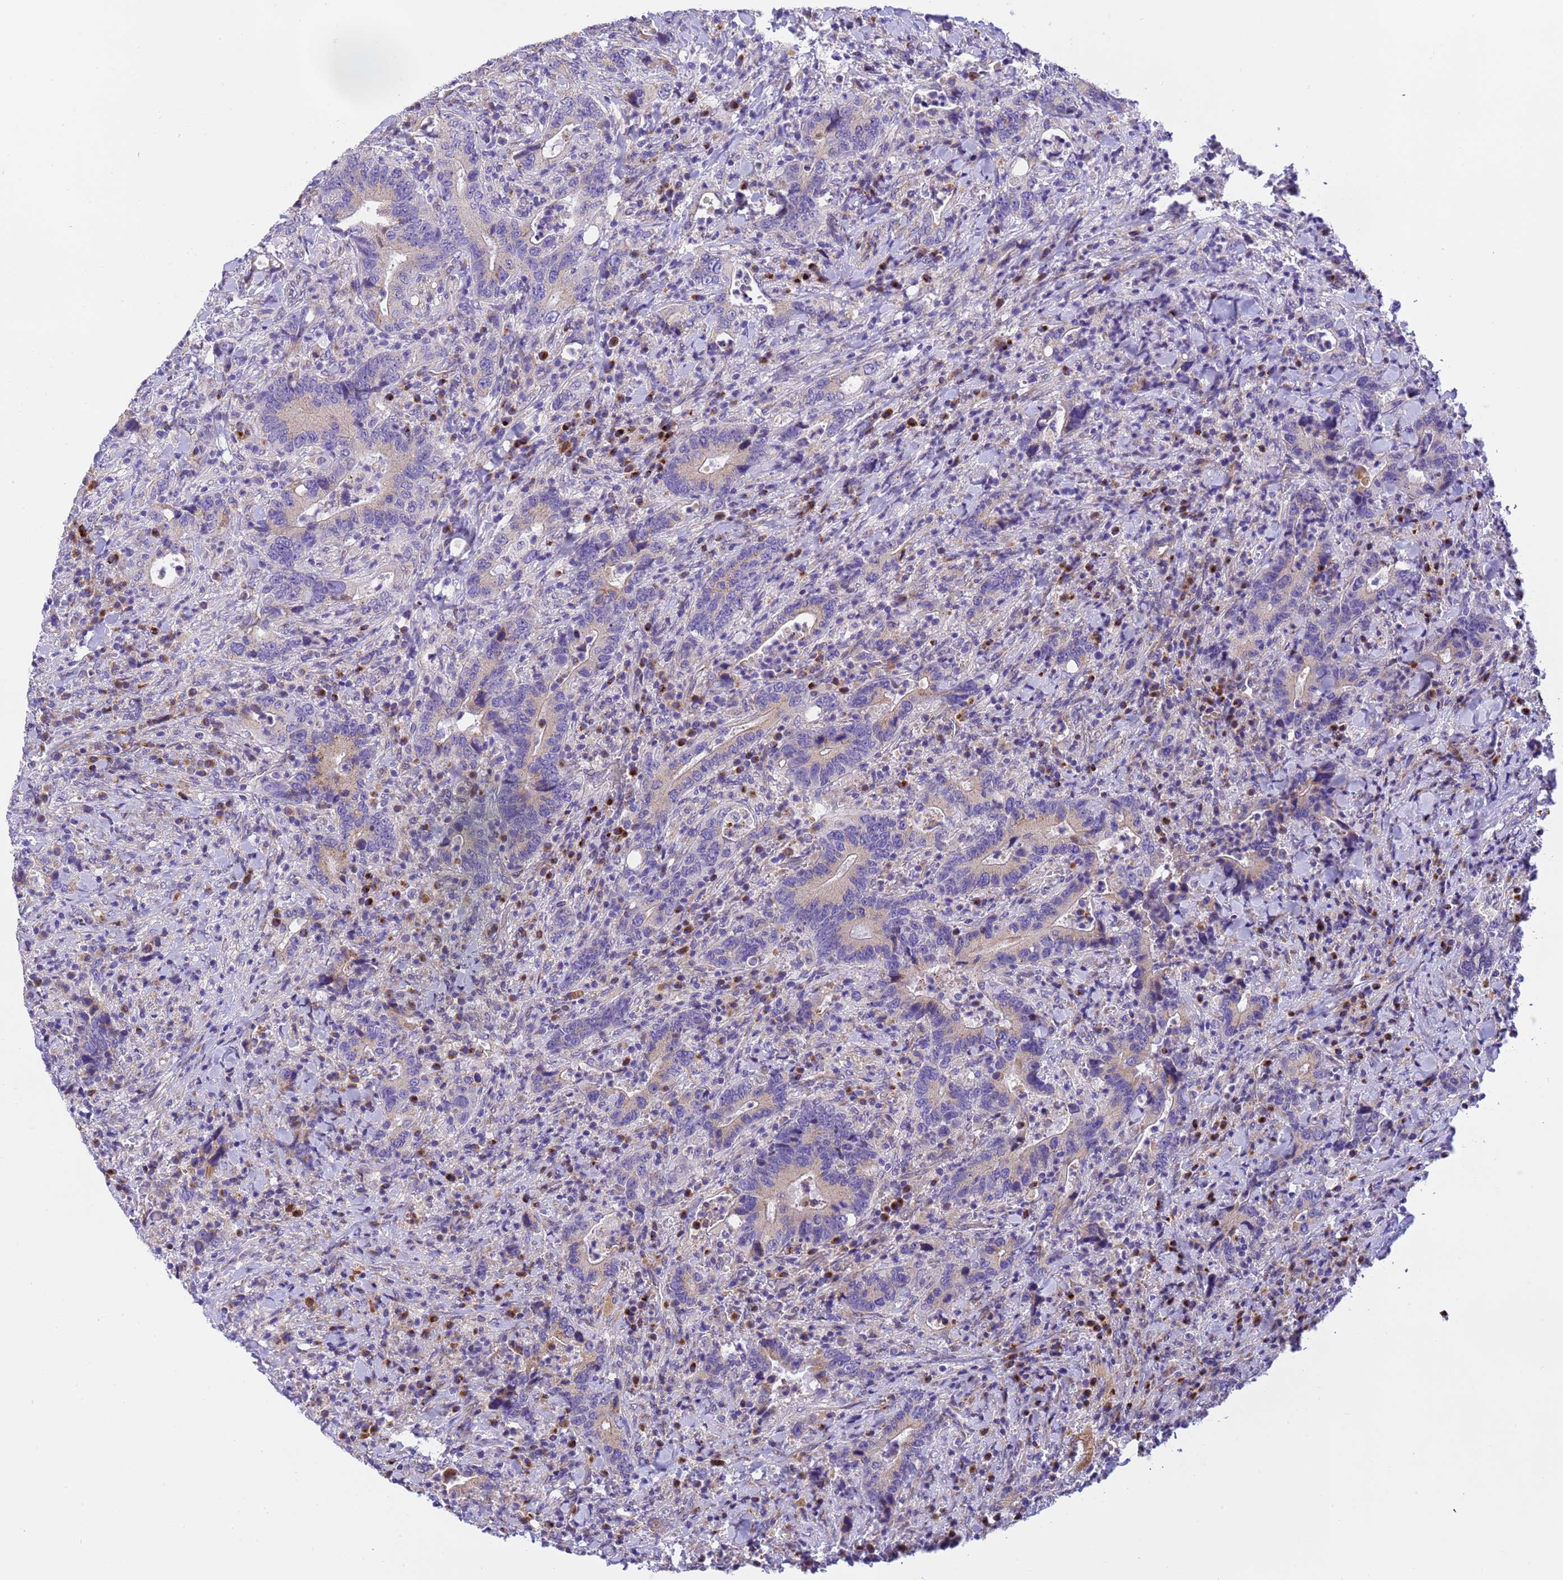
{"staining": {"intensity": "weak", "quantity": "25%-75%", "location": "cytoplasmic/membranous"}, "tissue": "colorectal cancer", "cell_type": "Tumor cells", "image_type": "cancer", "snomed": [{"axis": "morphology", "description": "Adenocarcinoma, NOS"}, {"axis": "topography", "description": "Colon"}], "caption": "IHC image of colorectal adenocarcinoma stained for a protein (brown), which reveals low levels of weak cytoplasmic/membranous staining in about 25%-75% of tumor cells.", "gene": "RHBDD3", "patient": {"sex": "female", "age": 75}}